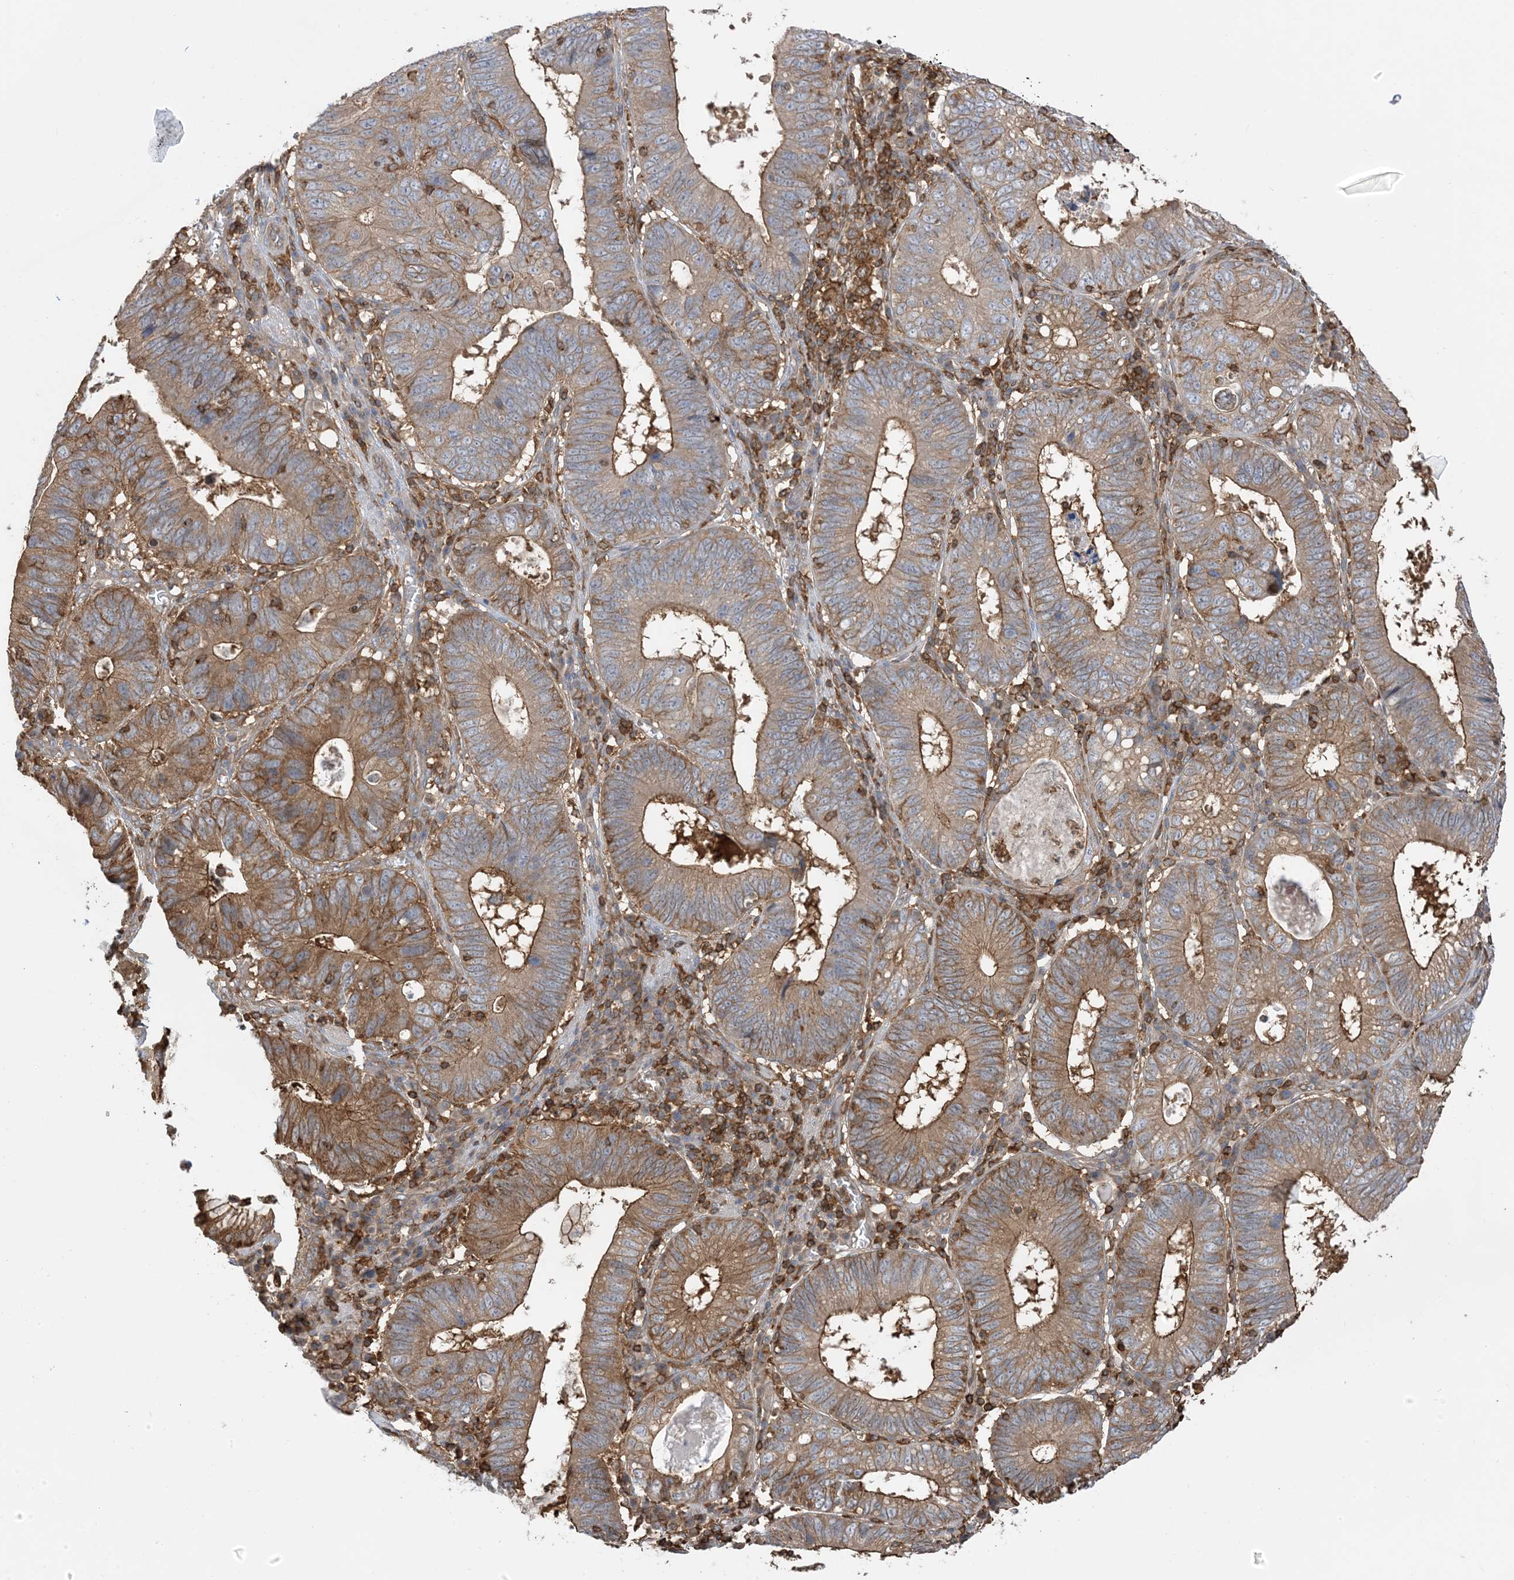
{"staining": {"intensity": "moderate", "quantity": ">75%", "location": "cytoplasmic/membranous"}, "tissue": "stomach cancer", "cell_type": "Tumor cells", "image_type": "cancer", "snomed": [{"axis": "morphology", "description": "Adenocarcinoma, NOS"}, {"axis": "topography", "description": "Stomach"}], "caption": "Human adenocarcinoma (stomach) stained with a protein marker displays moderate staining in tumor cells.", "gene": "CAPZB", "patient": {"sex": "male", "age": 59}}